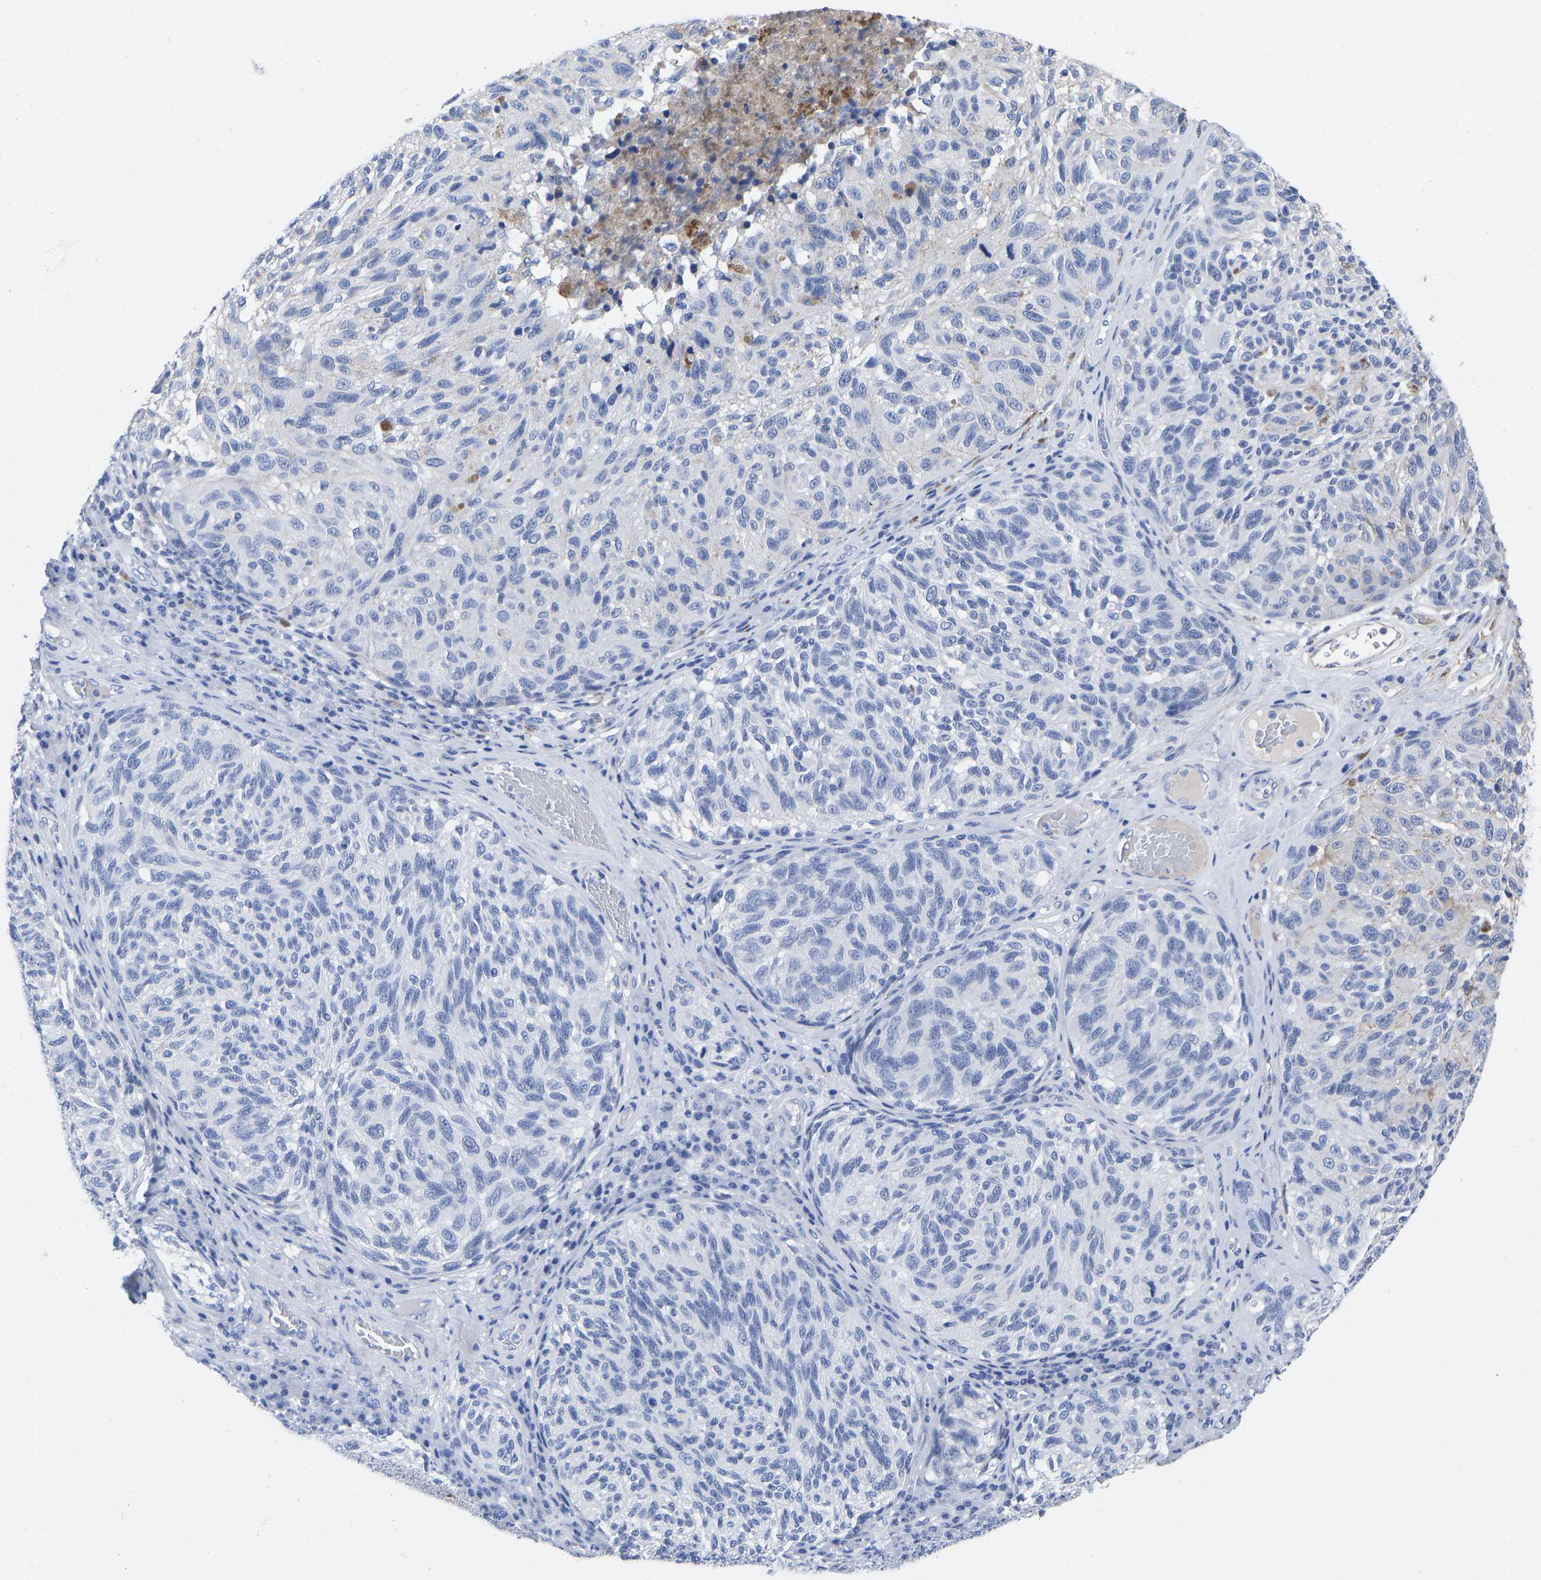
{"staining": {"intensity": "negative", "quantity": "none", "location": "none"}, "tissue": "melanoma", "cell_type": "Tumor cells", "image_type": "cancer", "snomed": [{"axis": "morphology", "description": "Malignant melanoma, NOS"}, {"axis": "topography", "description": "Skin"}], "caption": "High power microscopy histopathology image of an IHC histopathology image of melanoma, revealing no significant positivity in tumor cells.", "gene": "GPA33", "patient": {"sex": "female", "age": 73}}